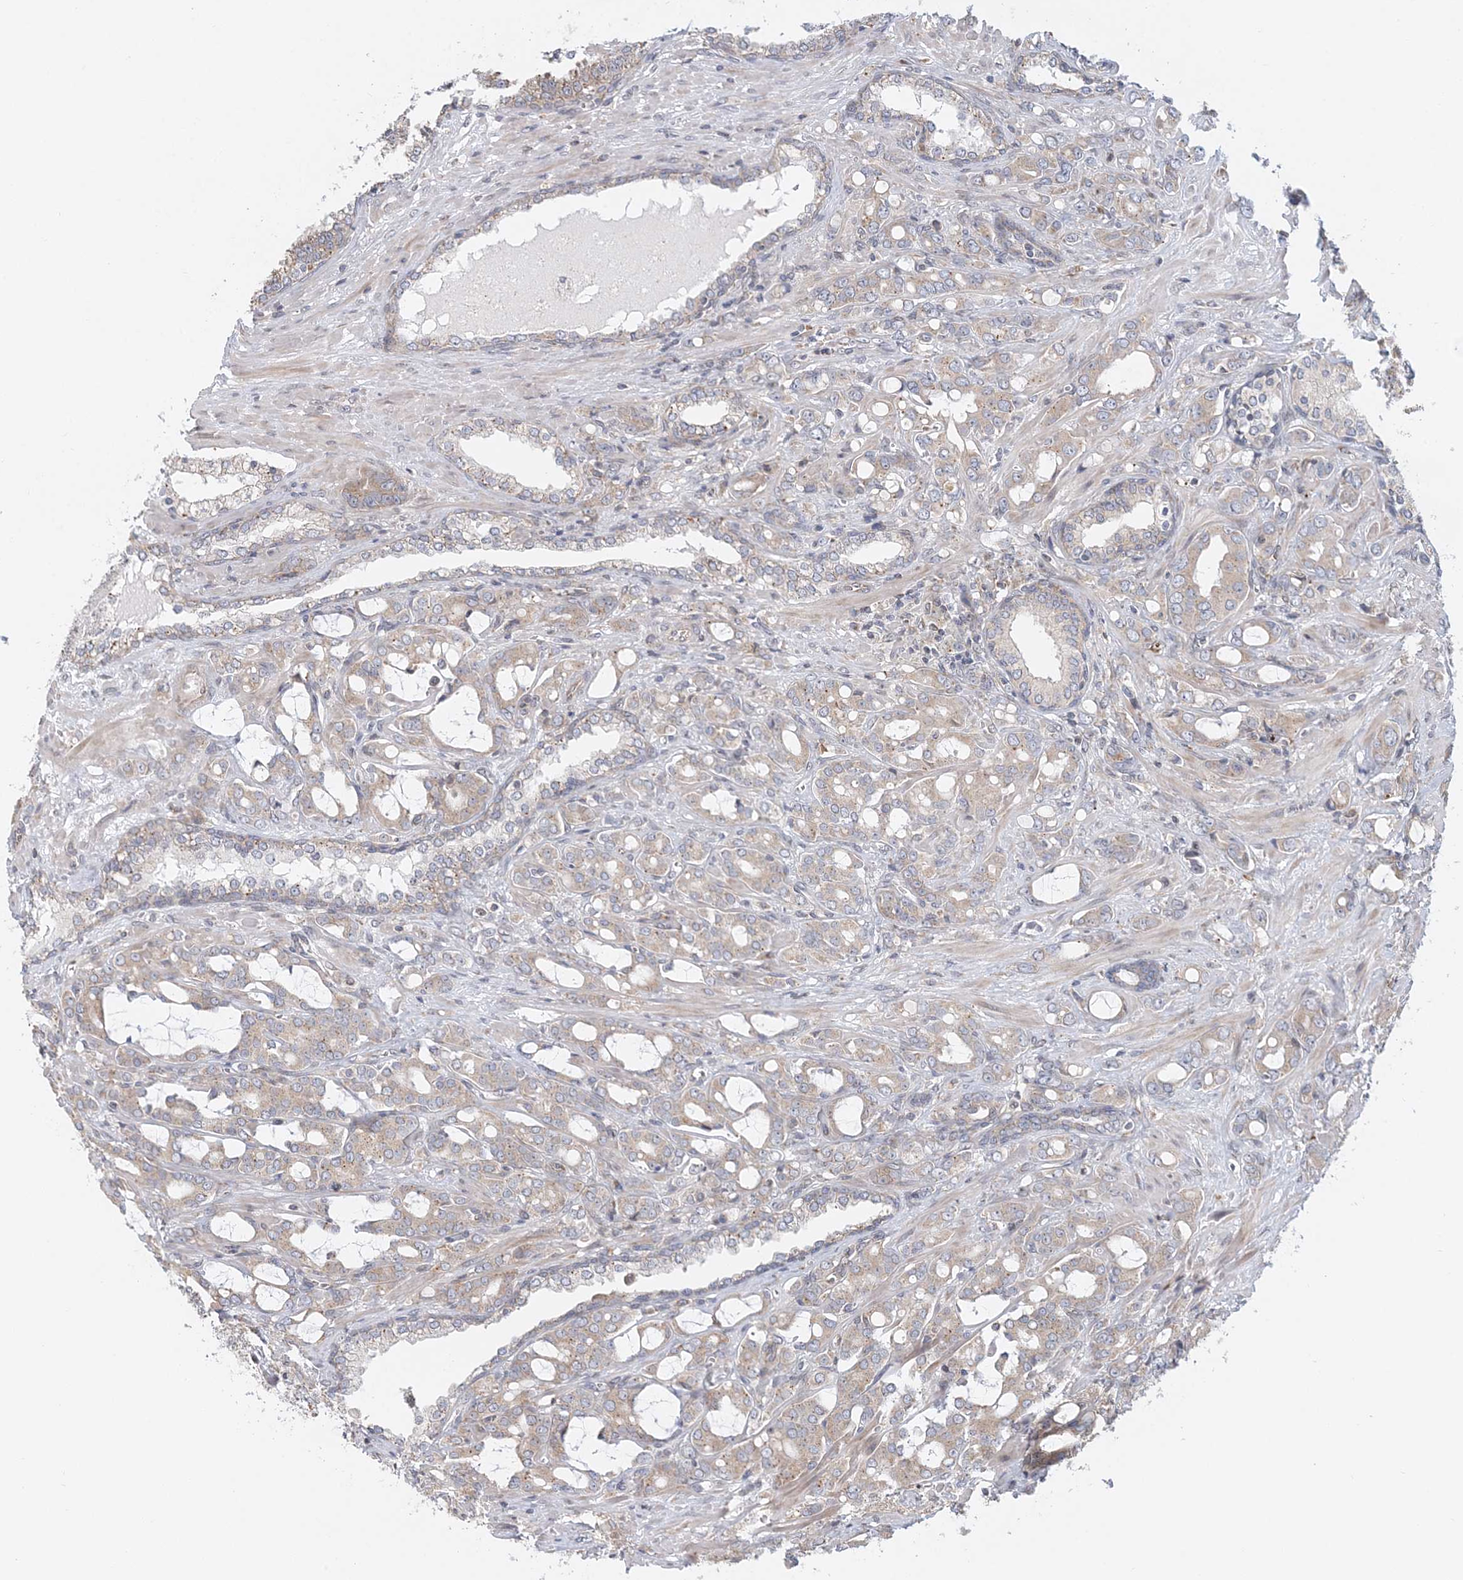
{"staining": {"intensity": "weak", "quantity": "25%-75%", "location": "cytoplasmic/membranous"}, "tissue": "prostate cancer", "cell_type": "Tumor cells", "image_type": "cancer", "snomed": [{"axis": "morphology", "description": "Adenocarcinoma, High grade"}, {"axis": "topography", "description": "Prostate"}], "caption": "Protein expression analysis of human prostate adenocarcinoma (high-grade) reveals weak cytoplasmic/membranous expression in approximately 25%-75% of tumor cells. (Brightfield microscopy of DAB IHC at high magnification).", "gene": "PCYOX1L", "patient": {"sex": "male", "age": 72}}